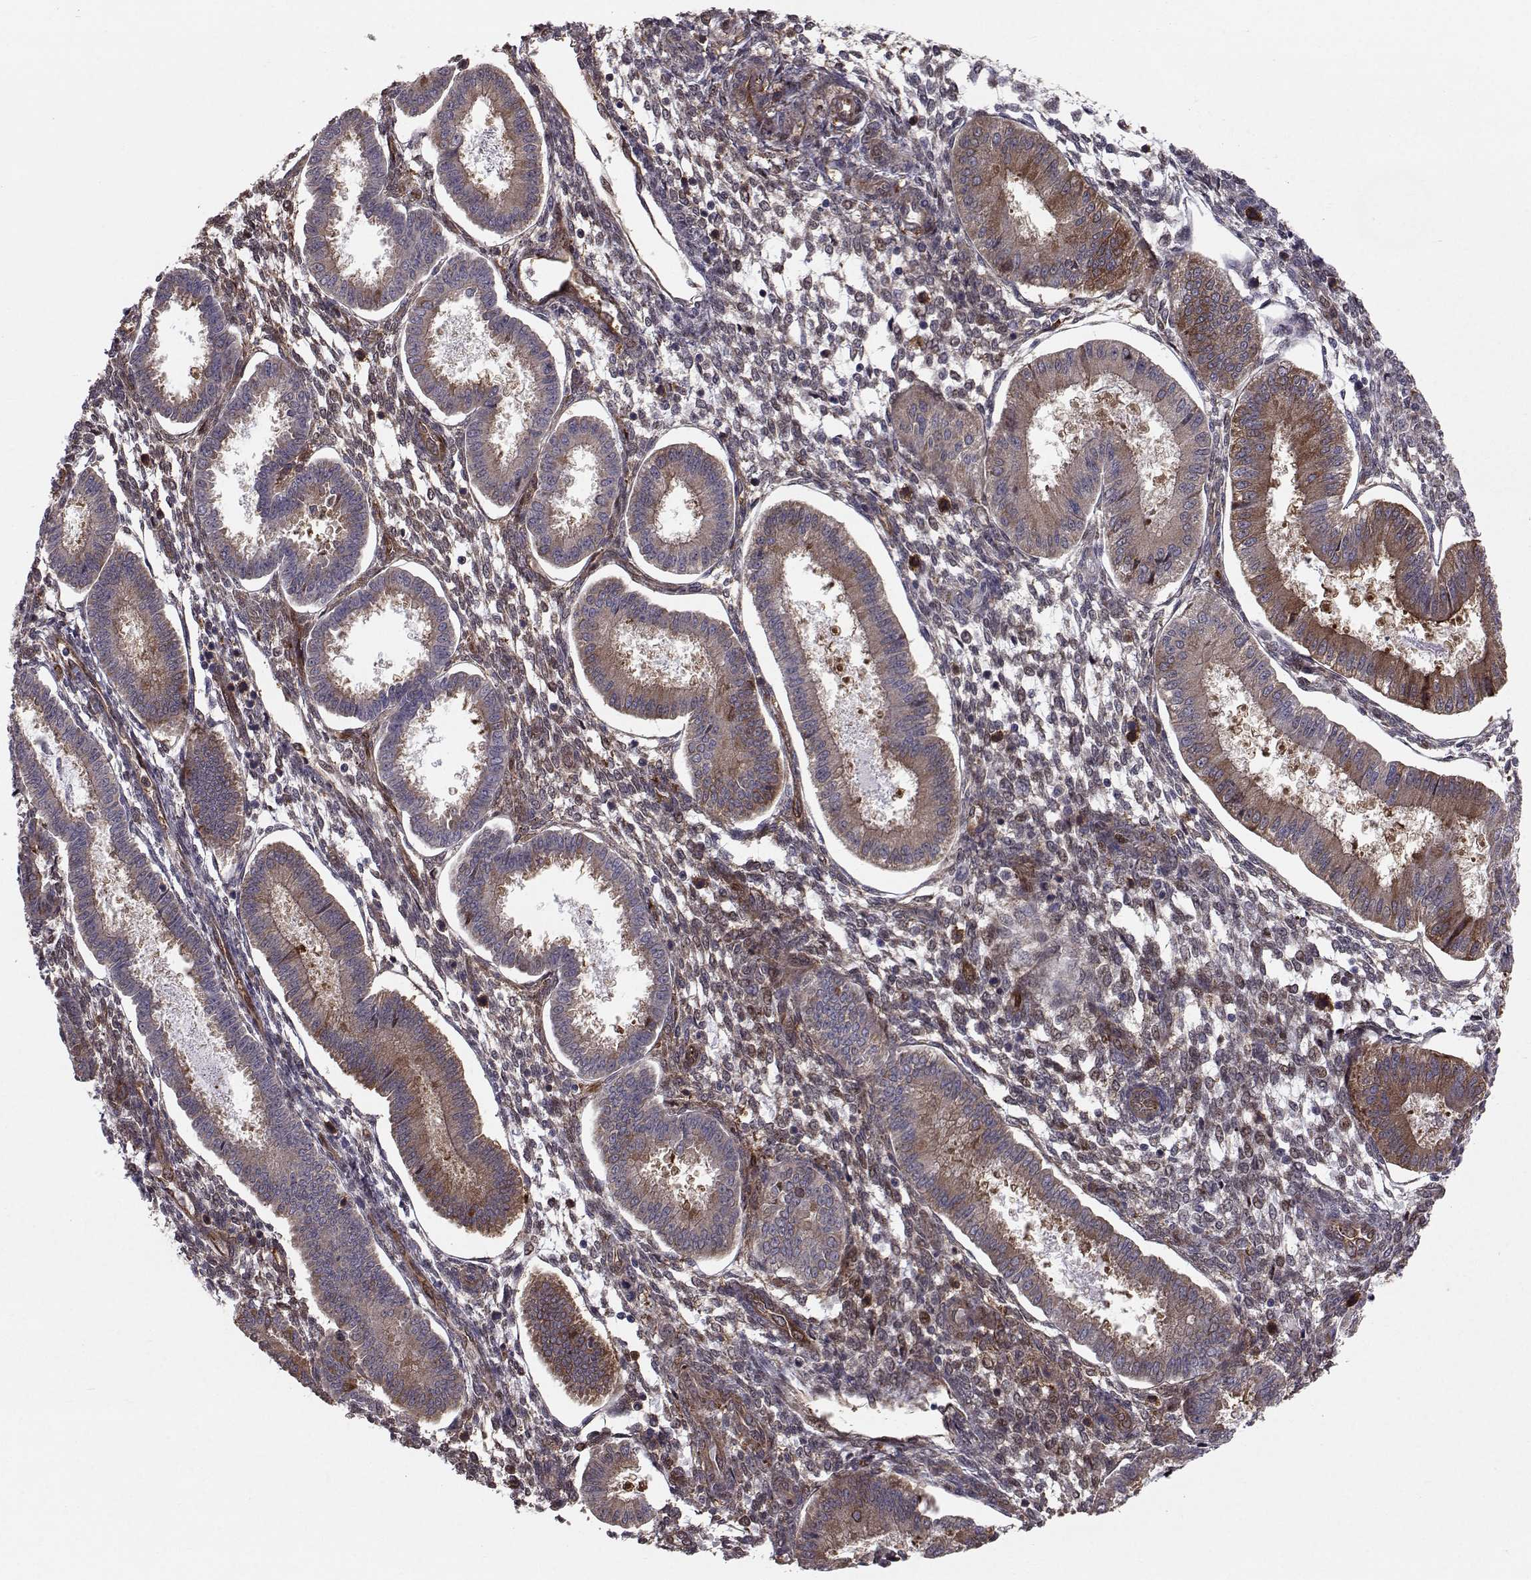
{"staining": {"intensity": "moderate", "quantity": "<25%", "location": "nuclear"}, "tissue": "endometrium", "cell_type": "Cells in endometrial stroma", "image_type": "normal", "snomed": [{"axis": "morphology", "description": "Normal tissue, NOS"}, {"axis": "topography", "description": "Endometrium"}], "caption": "Immunohistochemistry (IHC) image of benign human endometrium stained for a protein (brown), which displays low levels of moderate nuclear expression in approximately <25% of cells in endometrial stroma.", "gene": "HSP90AB1", "patient": {"sex": "female", "age": 43}}